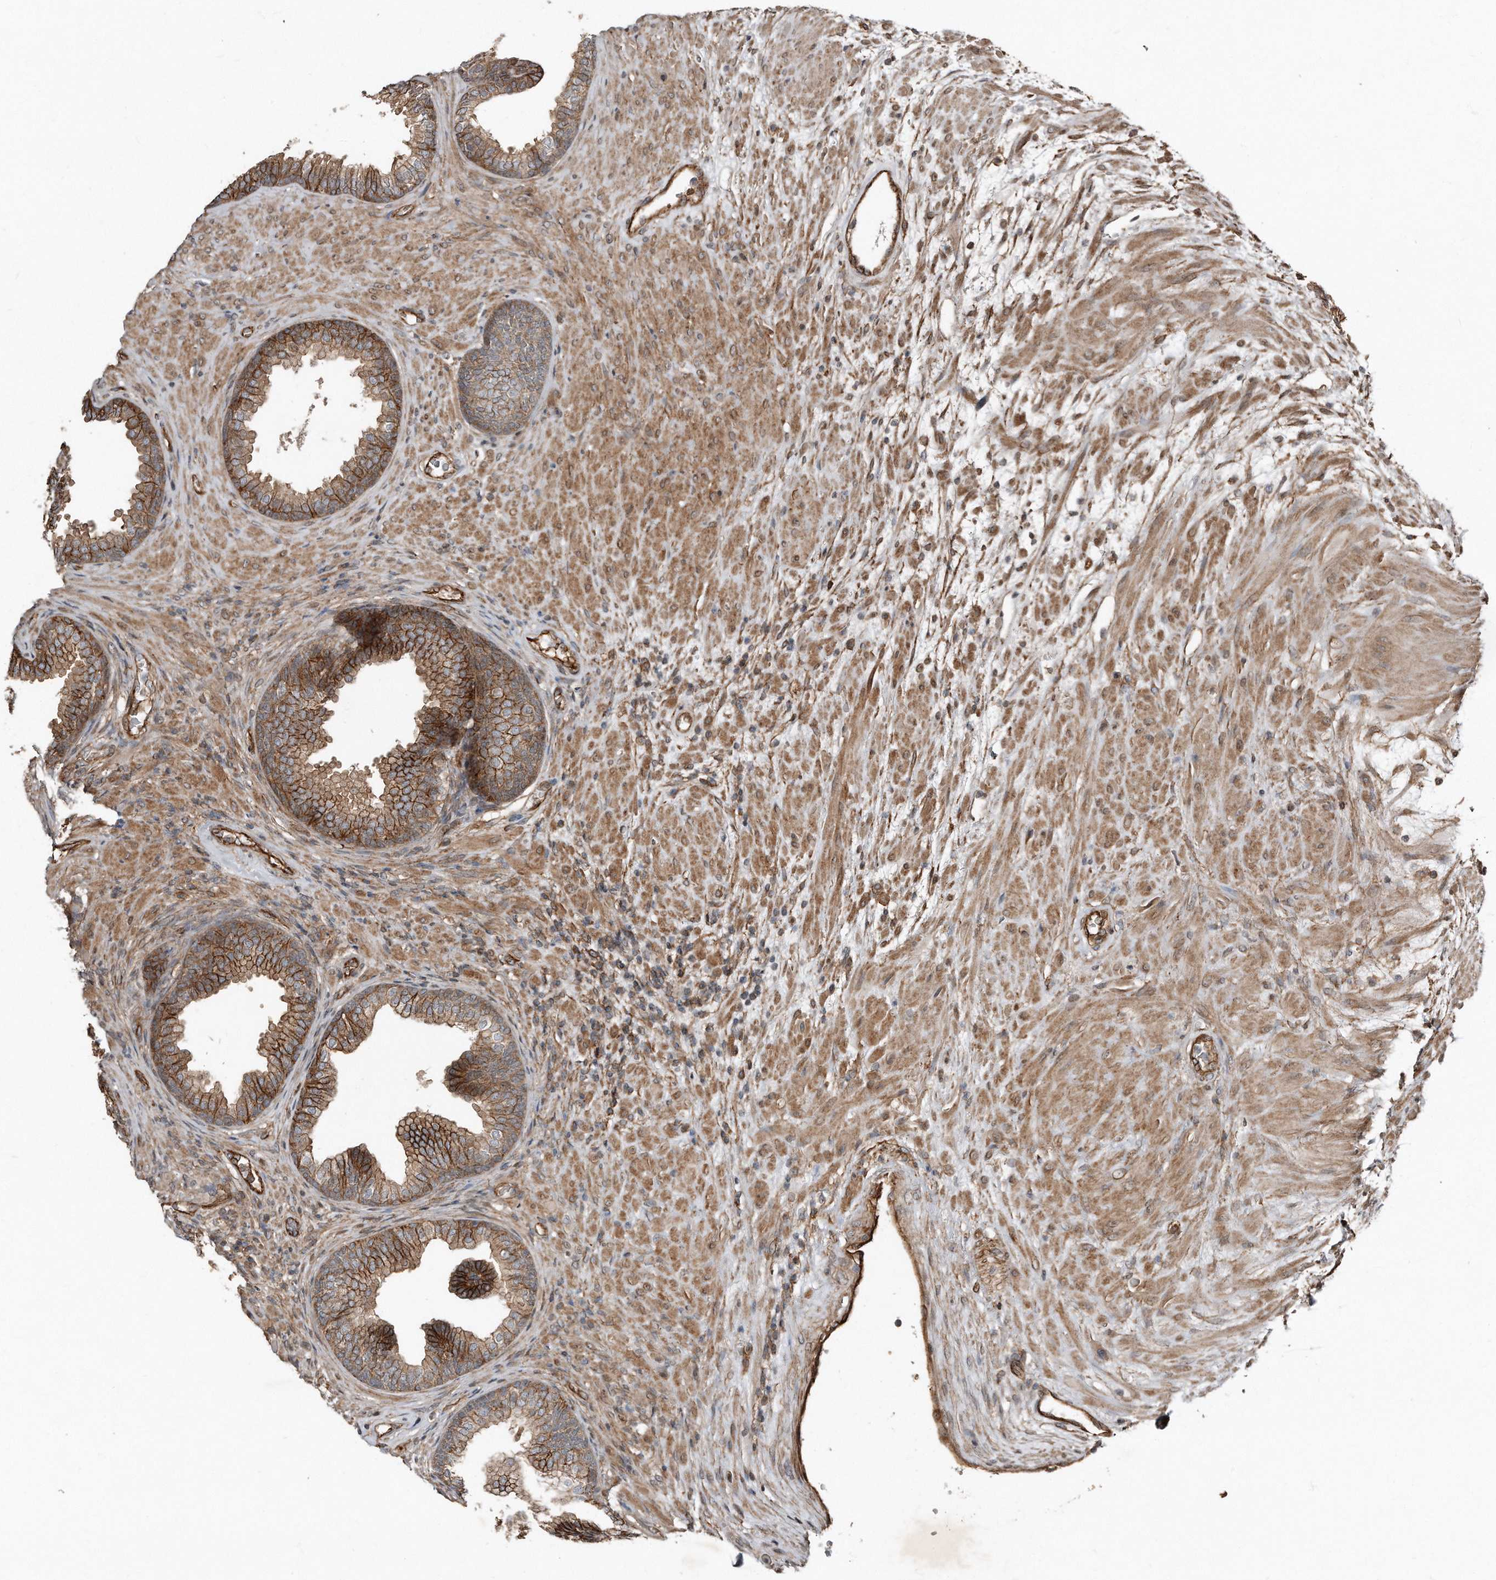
{"staining": {"intensity": "strong", "quantity": ">75%", "location": "cytoplasmic/membranous"}, "tissue": "prostate", "cell_type": "Glandular cells", "image_type": "normal", "snomed": [{"axis": "morphology", "description": "Normal tissue, NOS"}, {"axis": "topography", "description": "Prostate"}], "caption": "A histopathology image of human prostate stained for a protein shows strong cytoplasmic/membranous brown staining in glandular cells.", "gene": "SNAP47", "patient": {"sex": "male", "age": 76}}